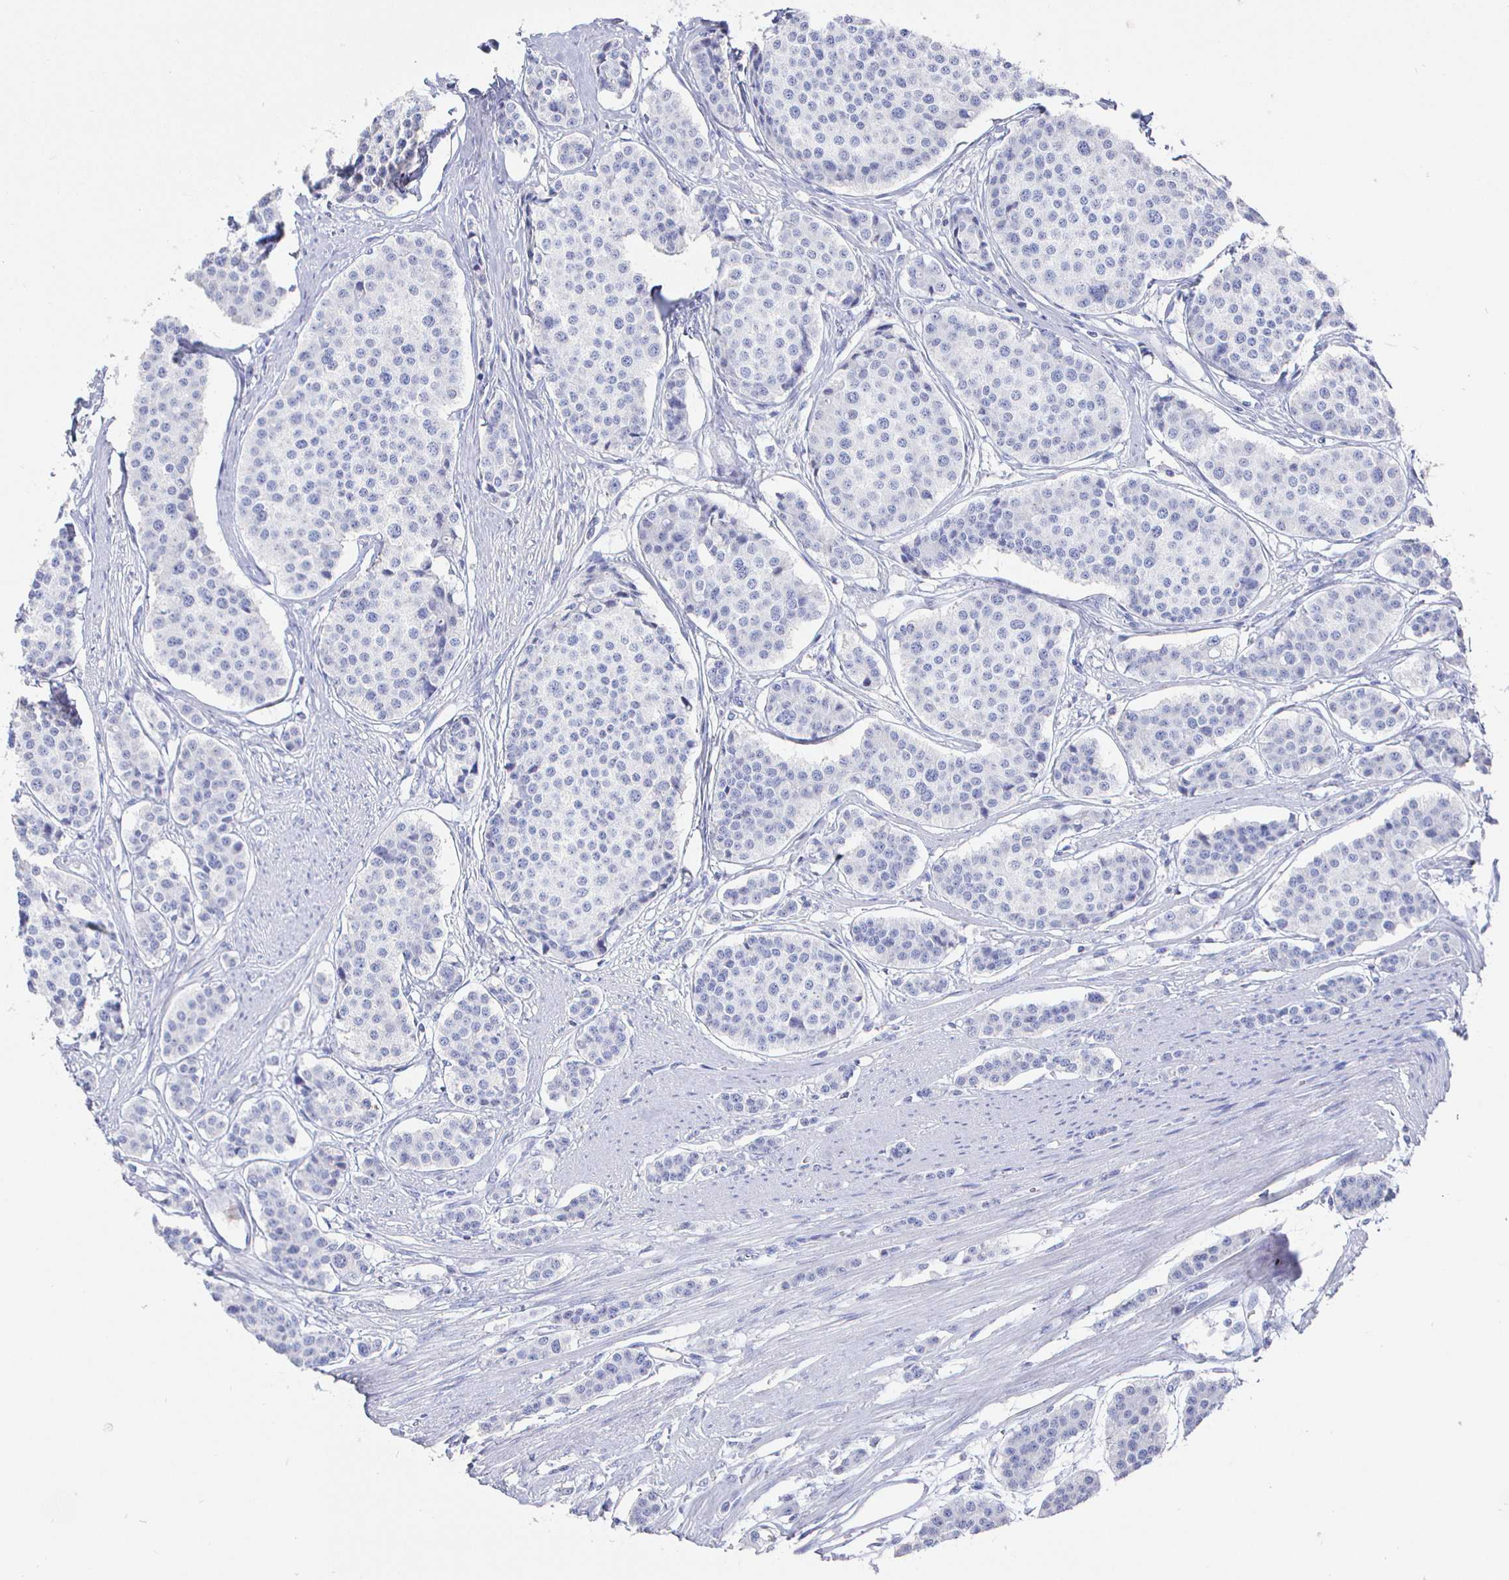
{"staining": {"intensity": "negative", "quantity": "none", "location": "none"}, "tissue": "carcinoid", "cell_type": "Tumor cells", "image_type": "cancer", "snomed": [{"axis": "morphology", "description": "Carcinoid, malignant, NOS"}, {"axis": "topography", "description": "Small intestine"}], "caption": "This is an immunohistochemistry histopathology image of human carcinoid. There is no positivity in tumor cells.", "gene": "CLCA1", "patient": {"sex": "male", "age": 60}}